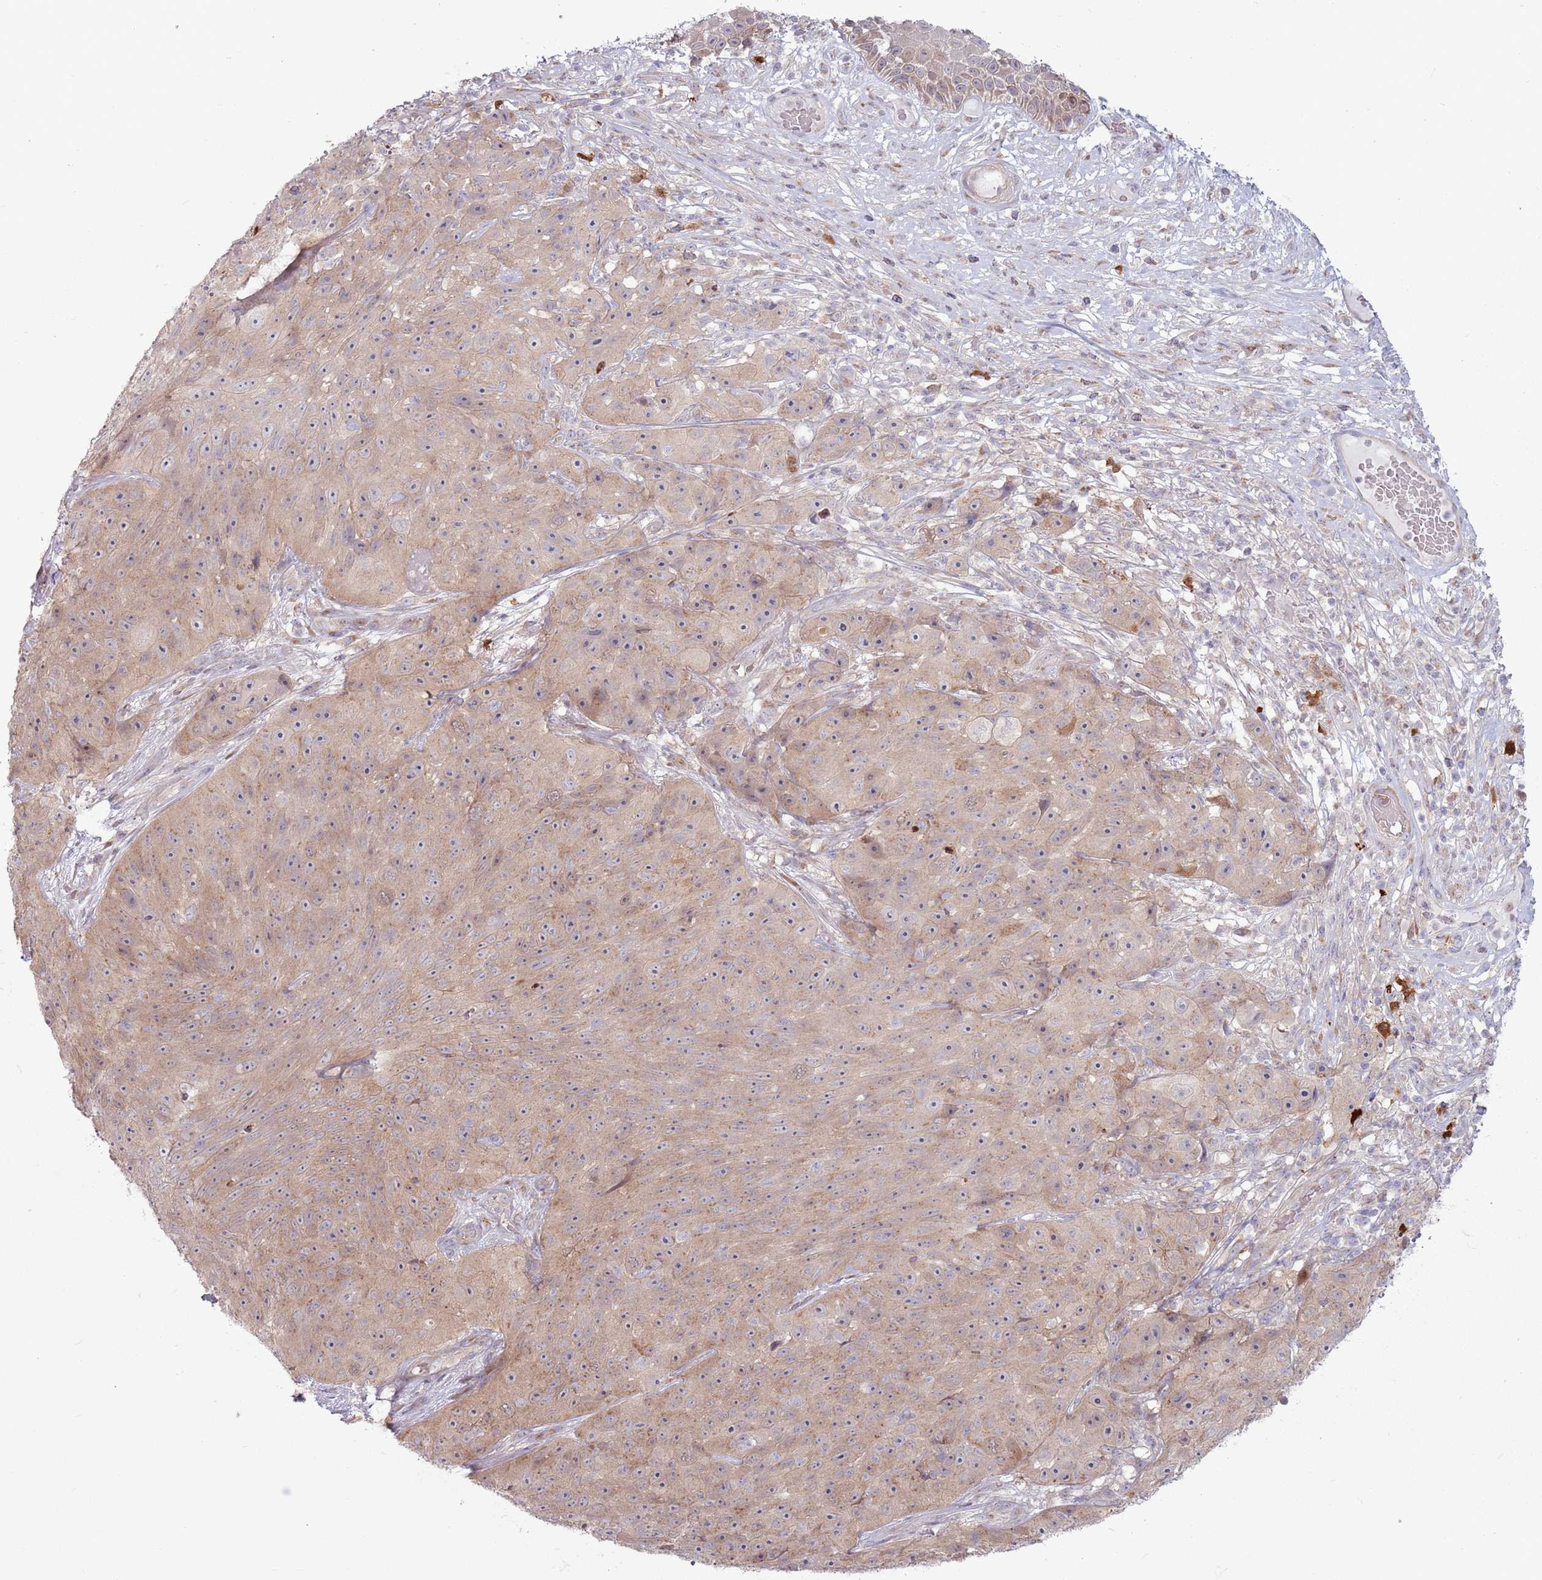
{"staining": {"intensity": "weak", "quantity": "25%-75%", "location": "cytoplasmic/membranous"}, "tissue": "skin cancer", "cell_type": "Tumor cells", "image_type": "cancer", "snomed": [{"axis": "morphology", "description": "Squamous cell carcinoma, NOS"}, {"axis": "topography", "description": "Skin"}], "caption": "Weak cytoplasmic/membranous expression is identified in about 25%-75% of tumor cells in skin cancer (squamous cell carcinoma).", "gene": "CCDC150", "patient": {"sex": "female", "age": 87}}